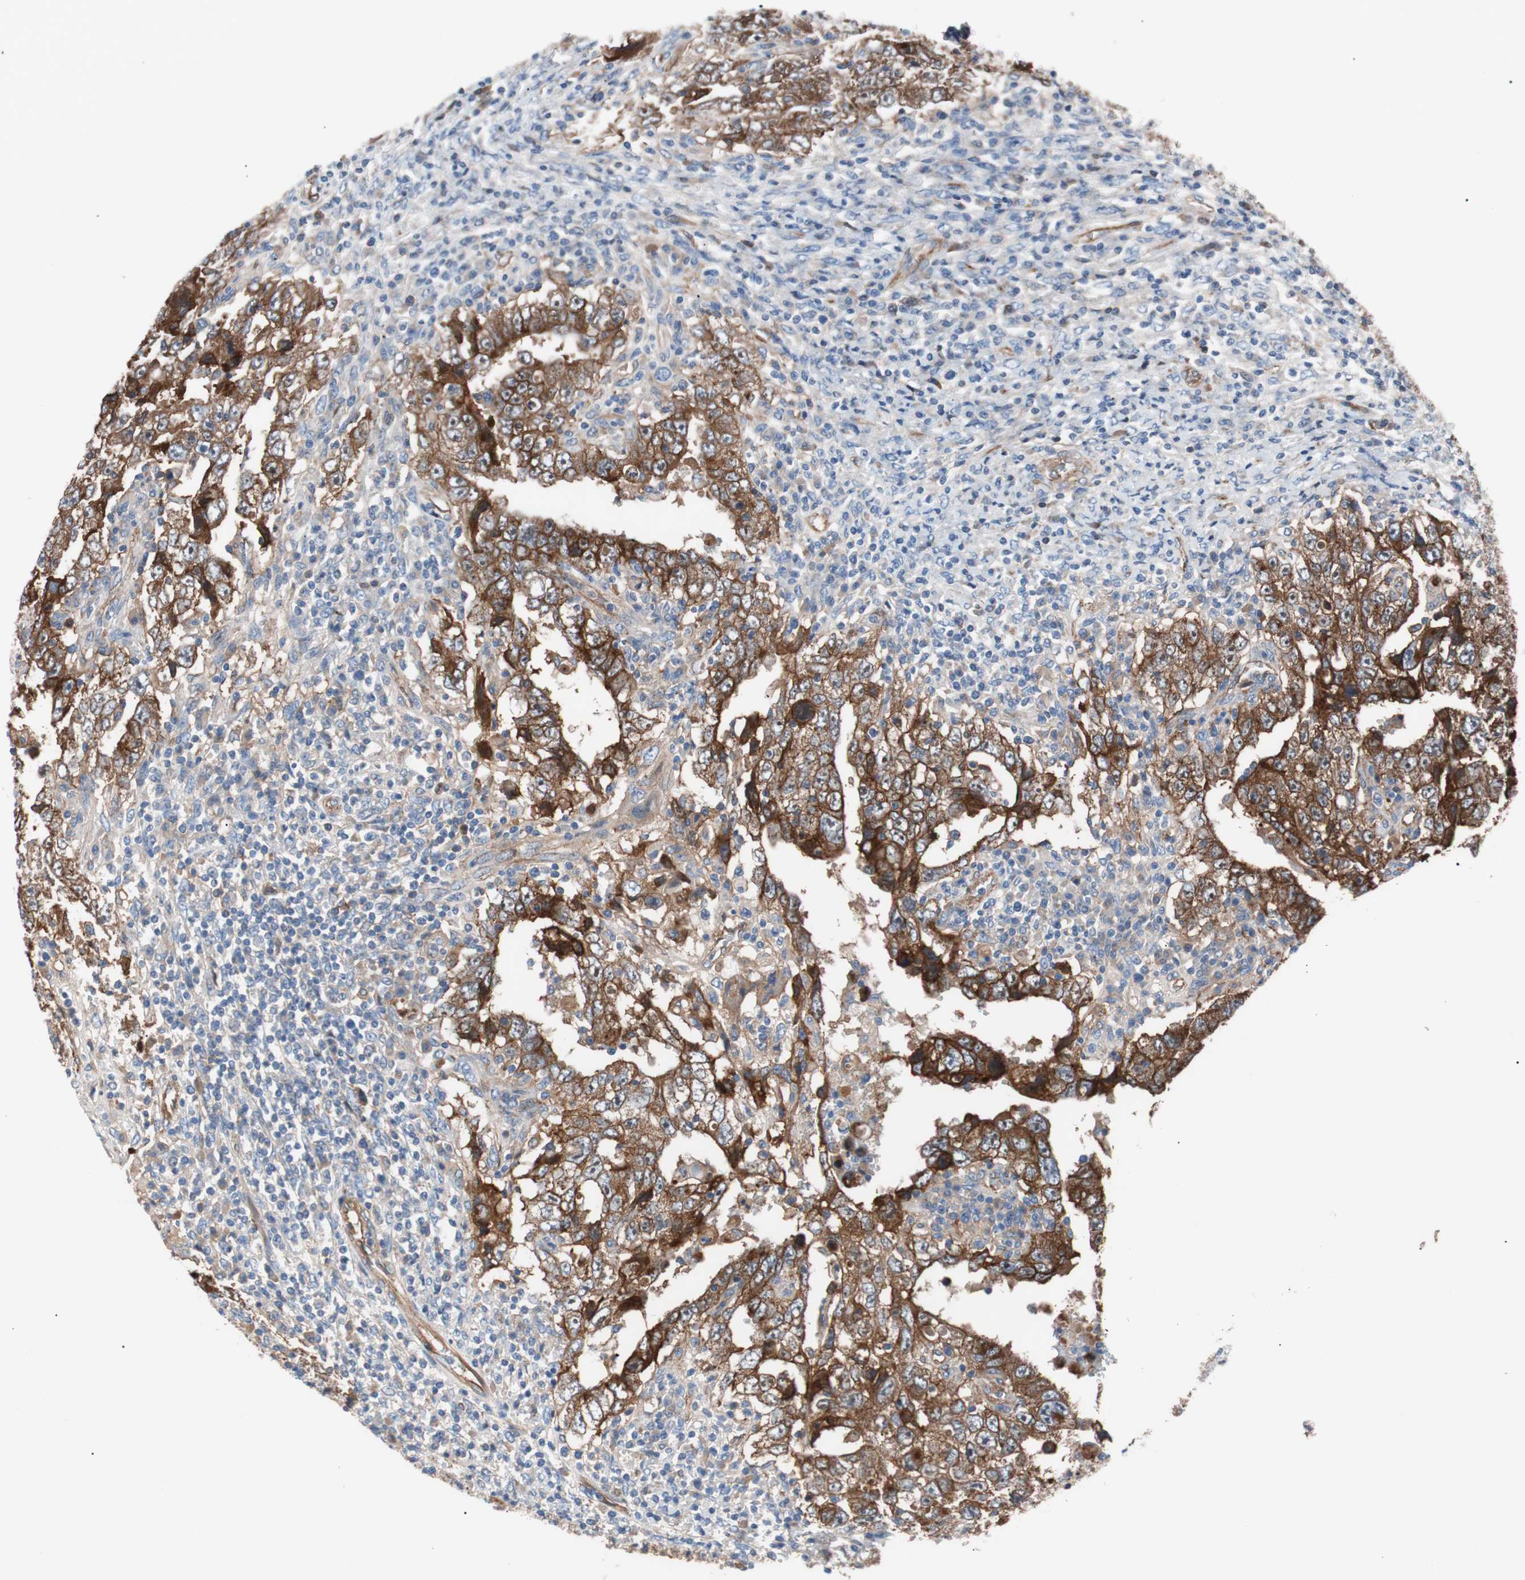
{"staining": {"intensity": "moderate", "quantity": ">75%", "location": "cytoplasmic/membranous"}, "tissue": "testis cancer", "cell_type": "Tumor cells", "image_type": "cancer", "snomed": [{"axis": "morphology", "description": "Carcinoma, Embryonal, NOS"}, {"axis": "topography", "description": "Testis"}], "caption": "Embryonal carcinoma (testis) stained with a protein marker exhibits moderate staining in tumor cells.", "gene": "SPINT1", "patient": {"sex": "male", "age": 26}}